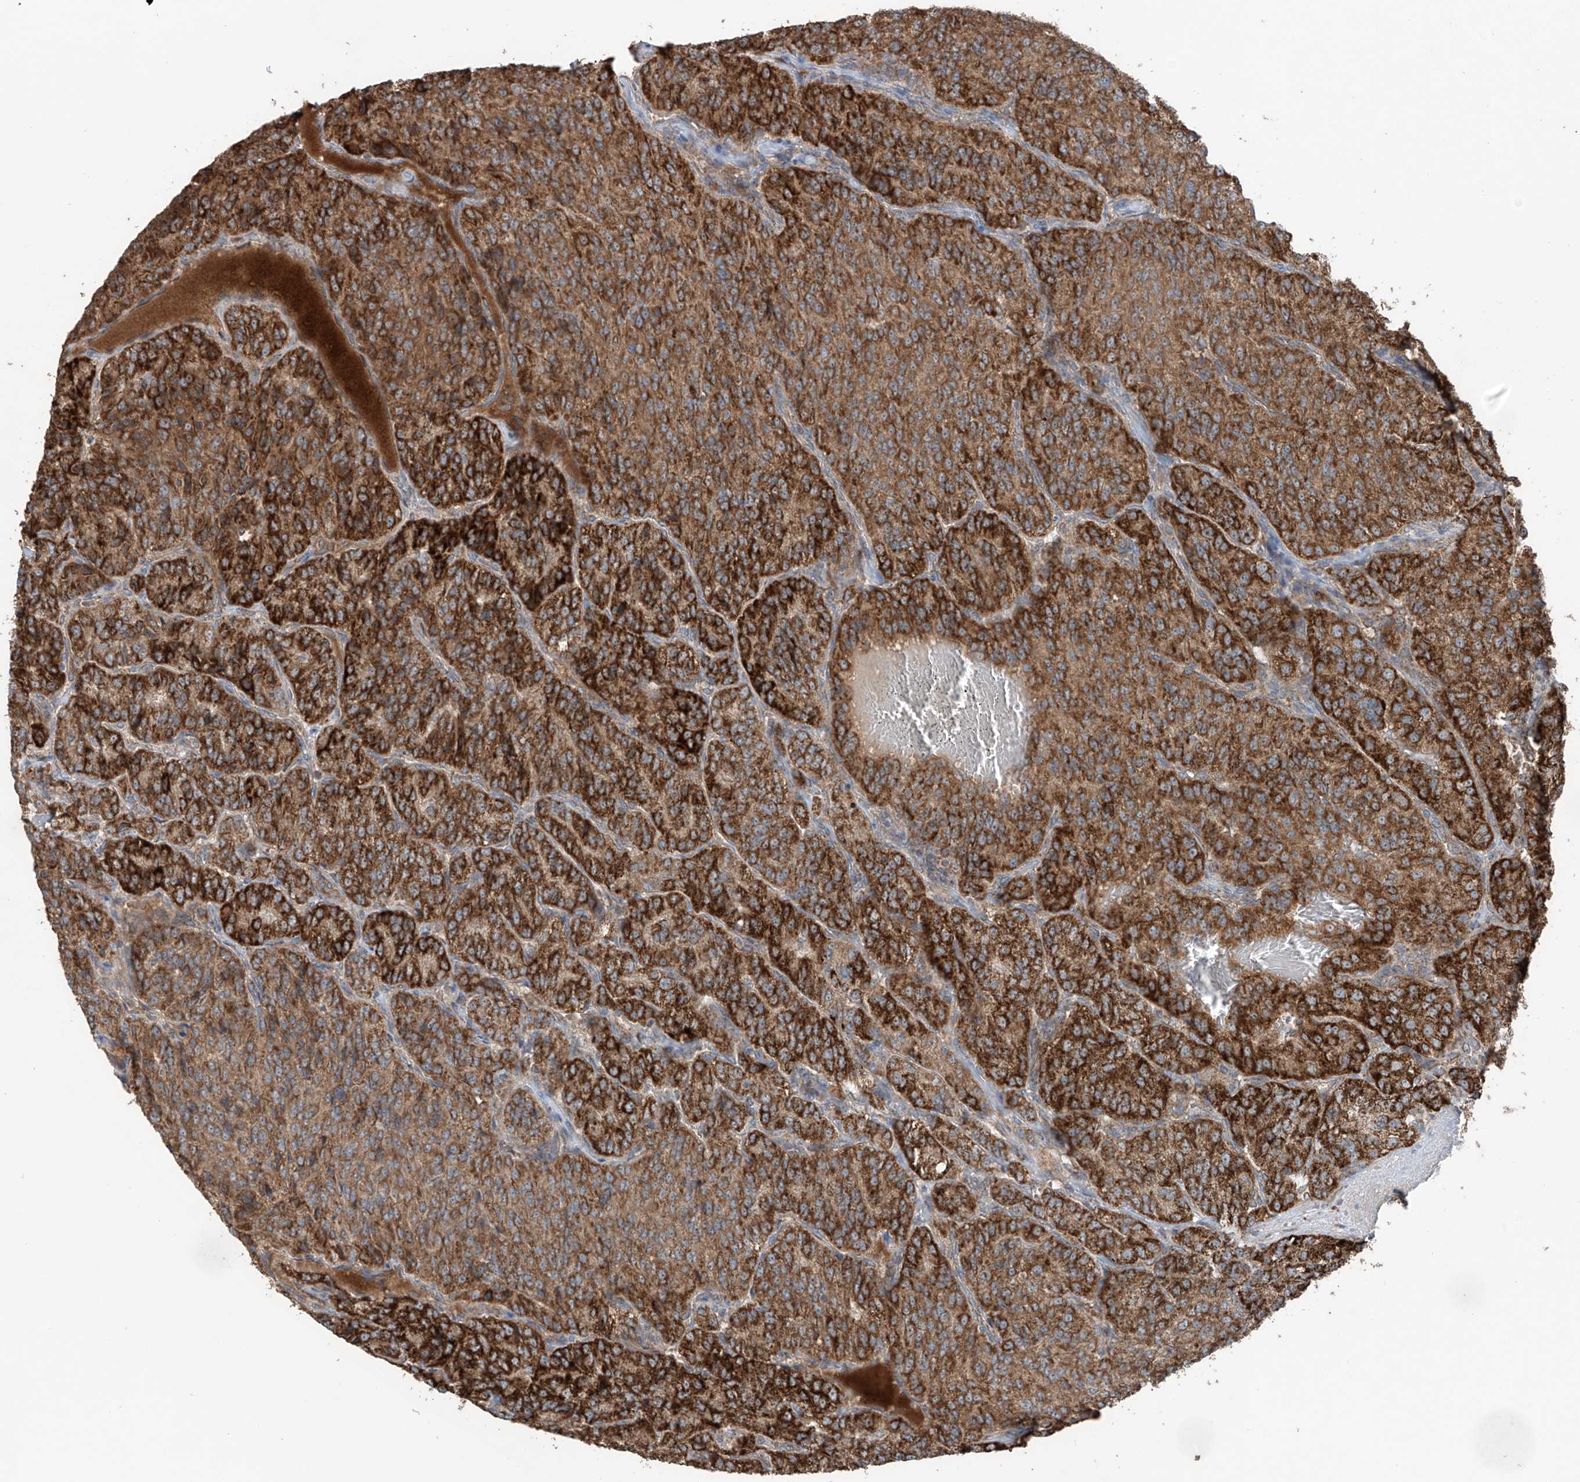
{"staining": {"intensity": "strong", "quantity": ">75%", "location": "cytoplasmic/membranous"}, "tissue": "renal cancer", "cell_type": "Tumor cells", "image_type": "cancer", "snomed": [{"axis": "morphology", "description": "Adenocarcinoma, NOS"}, {"axis": "topography", "description": "Kidney"}], "caption": "Immunohistochemical staining of renal cancer shows high levels of strong cytoplasmic/membranous protein expression in approximately >75% of tumor cells. The staining is performed using DAB brown chromogen to label protein expression. The nuclei are counter-stained blue using hematoxylin.", "gene": "SAMD3", "patient": {"sex": "female", "age": 63}}